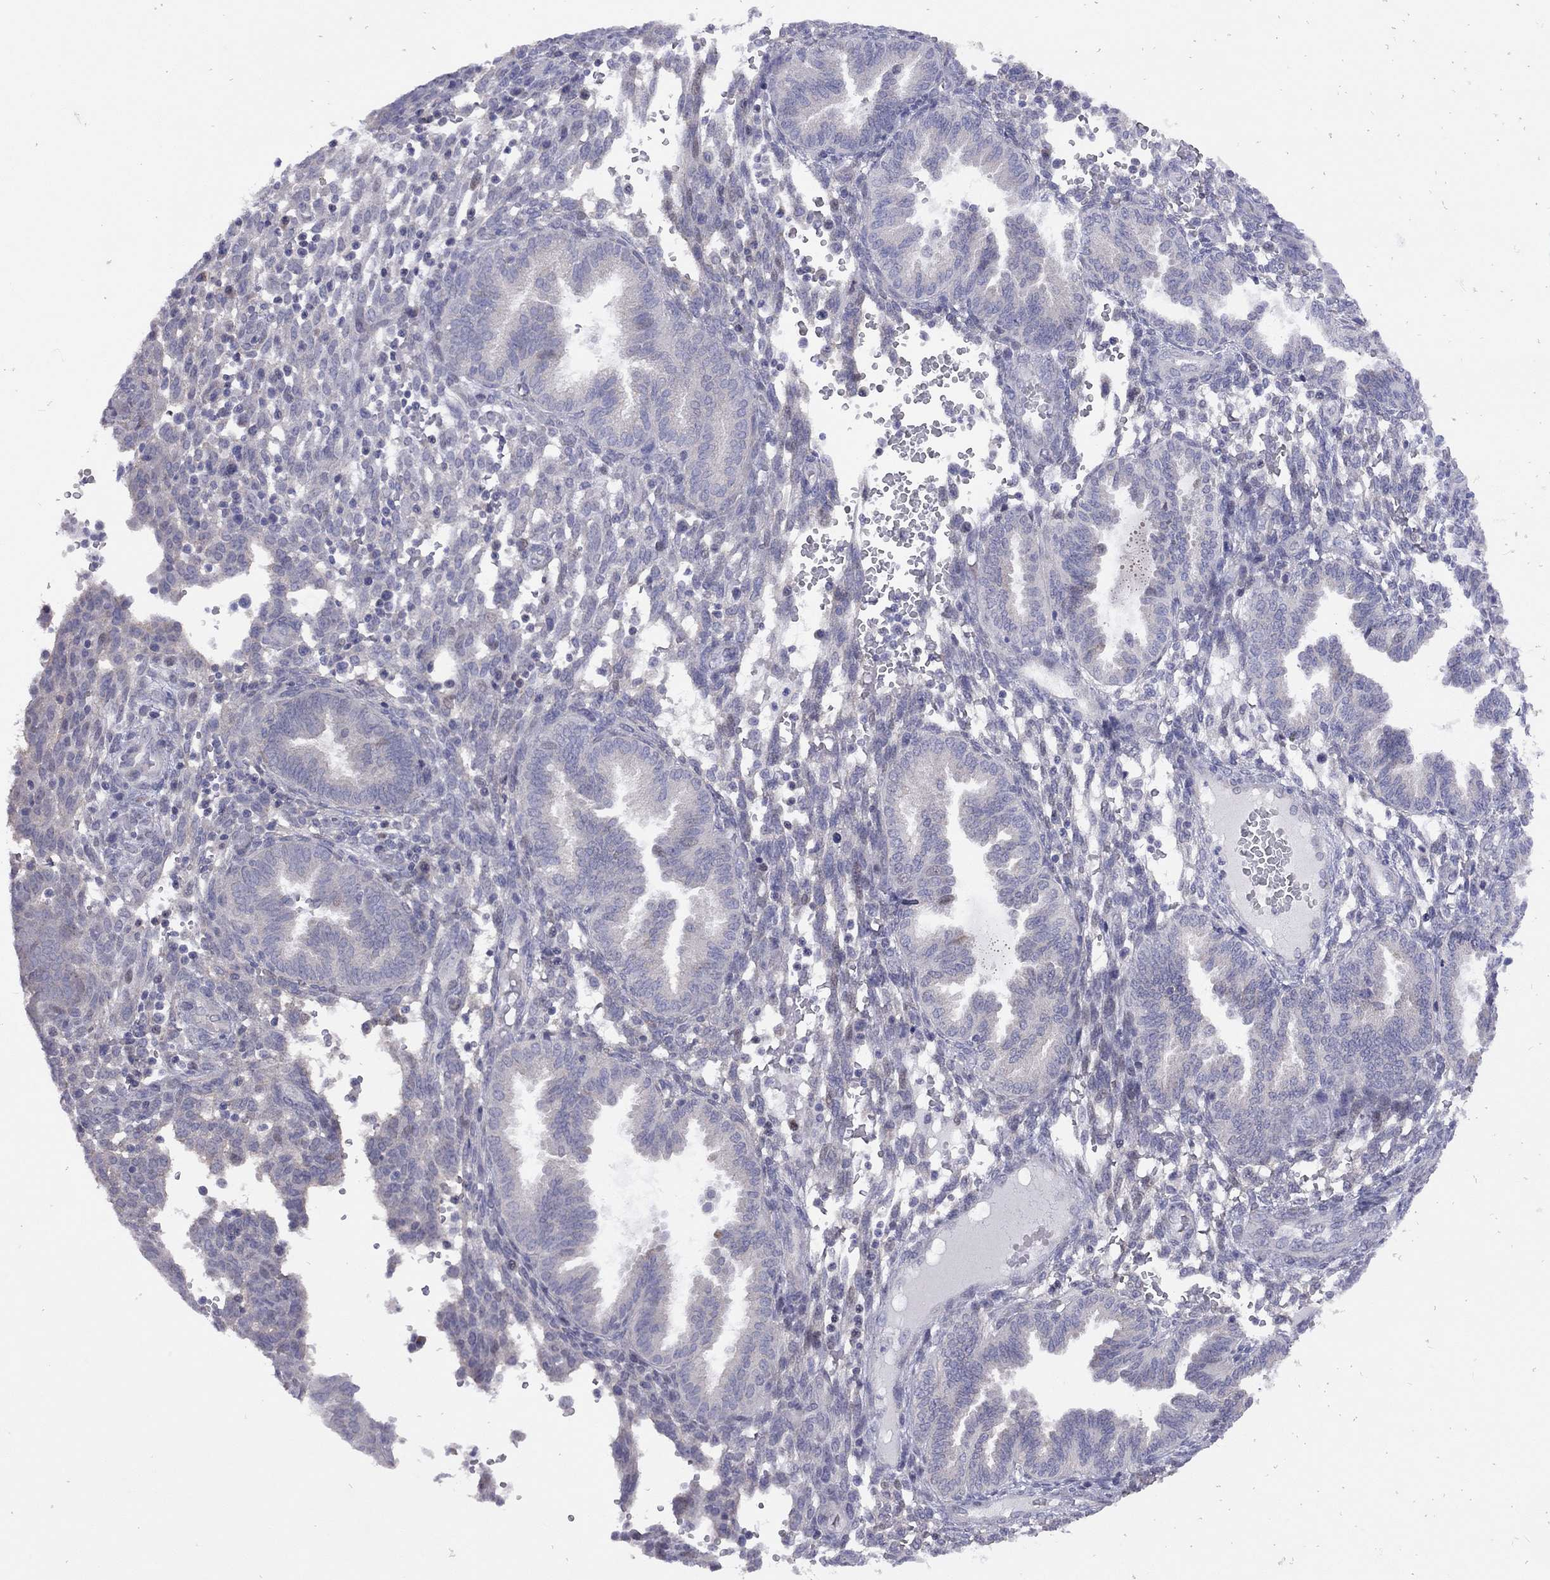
{"staining": {"intensity": "negative", "quantity": "none", "location": "none"}, "tissue": "endometrium", "cell_type": "Cells in endometrial stroma", "image_type": "normal", "snomed": [{"axis": "morphology", "description": "Normal tissue, NOS"}, {"axis": "topography", "description": "Endometrium"}], "caption": "Immunohistochemistry photomicrograph of benign human endometrium stained for a protein (brown), which shows no expression in cells in endometrial stroma.", "gene": "SYTL2", "patient": {"sex": "female", "age": 42}}